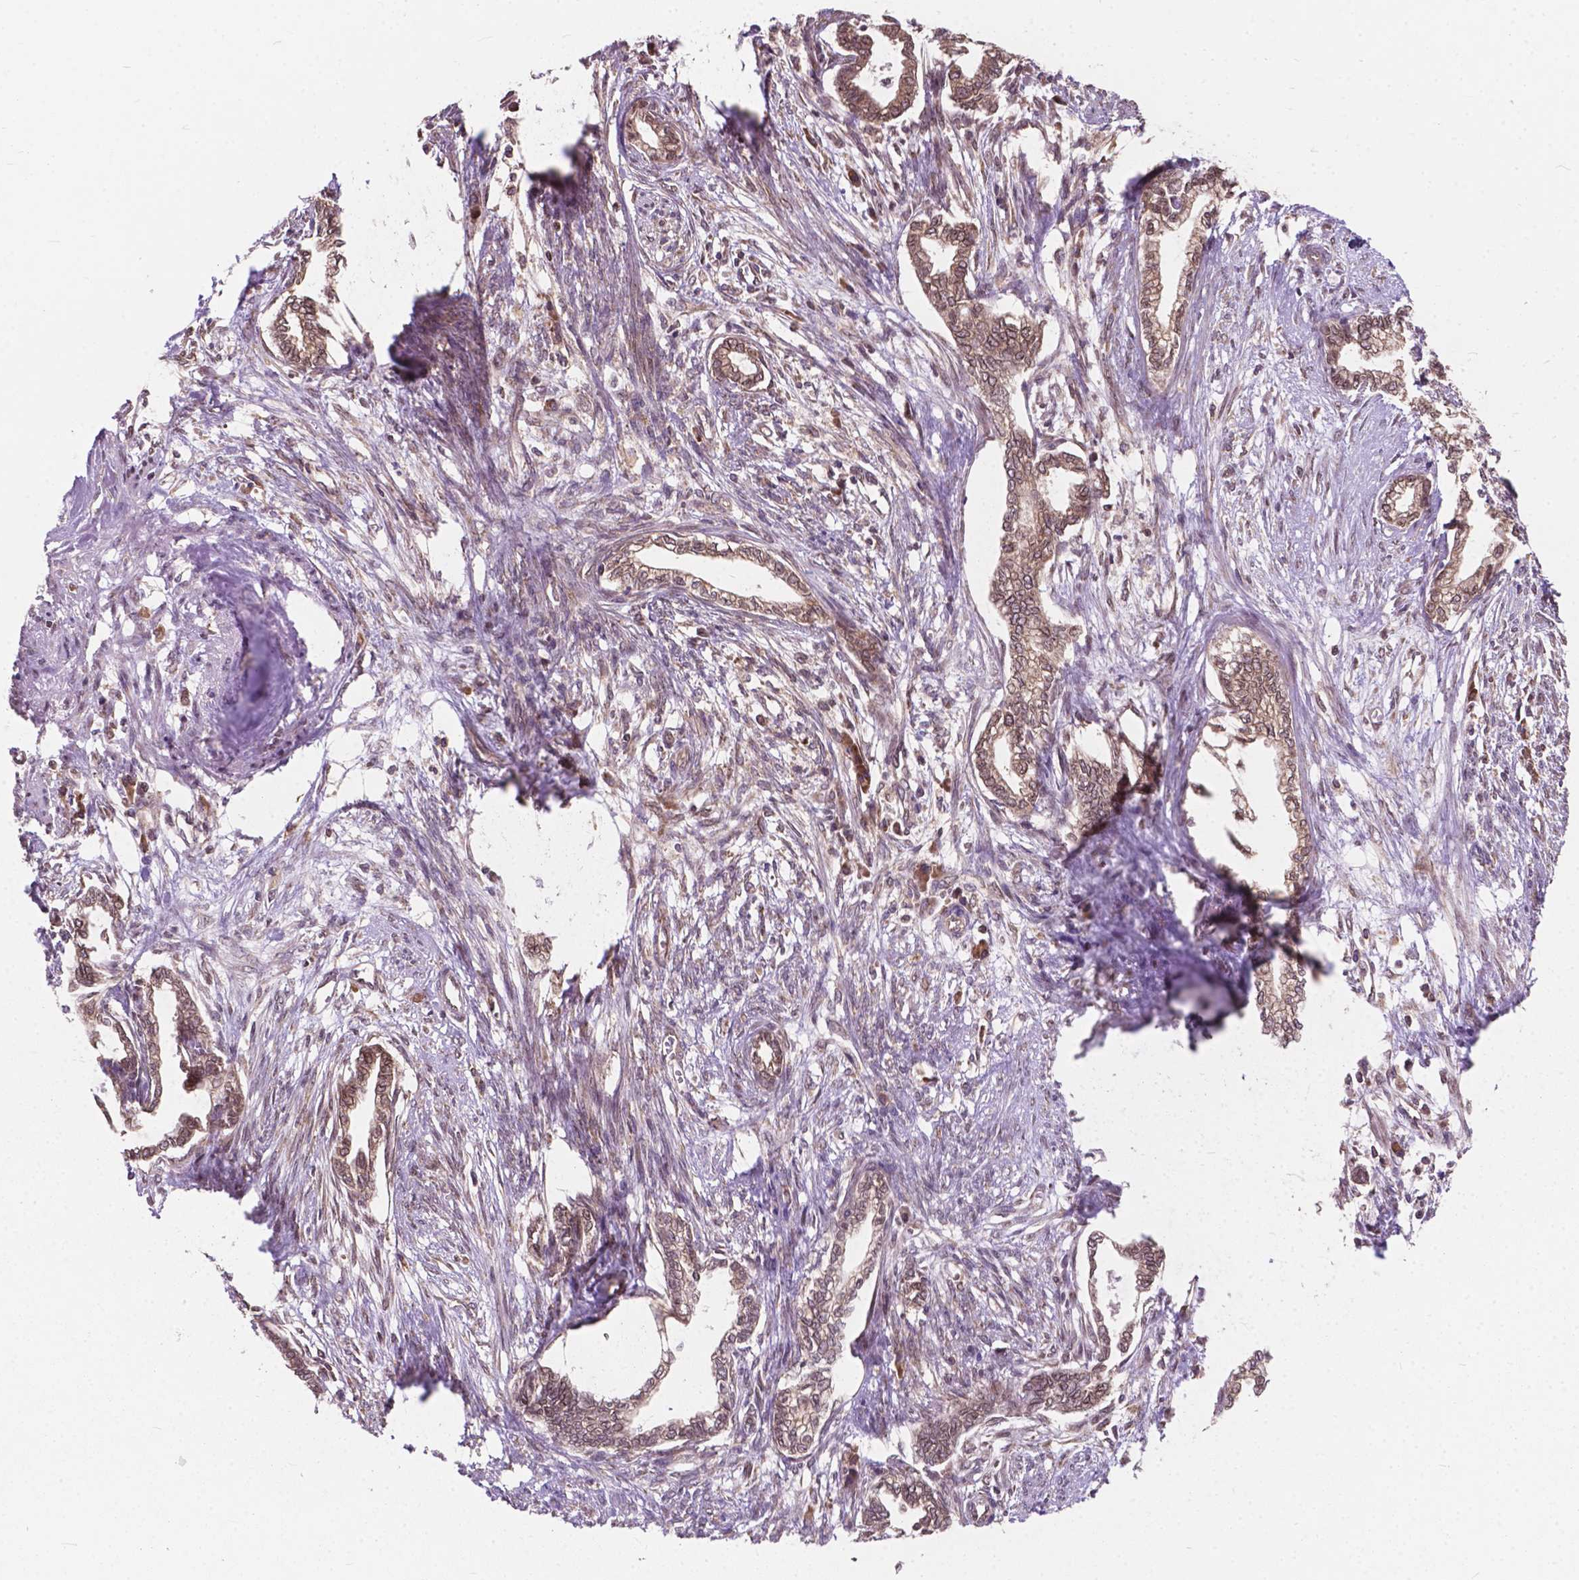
{"staining": {"intensity": "moderate", "quantity": ">75%", "location": "cytoplasmic/membranous"}, "tissue": "cervical cancer", "cell_type": "Tumor cells", "image_type": "cancer", "snomed": [{"axis": "morphology", "description": "Adenocarcinoma, NOS"}, {"axis": "topography", "description": "Cervix"}], "caption": "The image displays immunohistochemical staining of cervical cancer. There is moderate cytoplasmic/membranous positivity is appreciated in approximately >75% of tumor cells.", "gene": "MRPL33", "patient": {"sex": "female", "age": 62}}